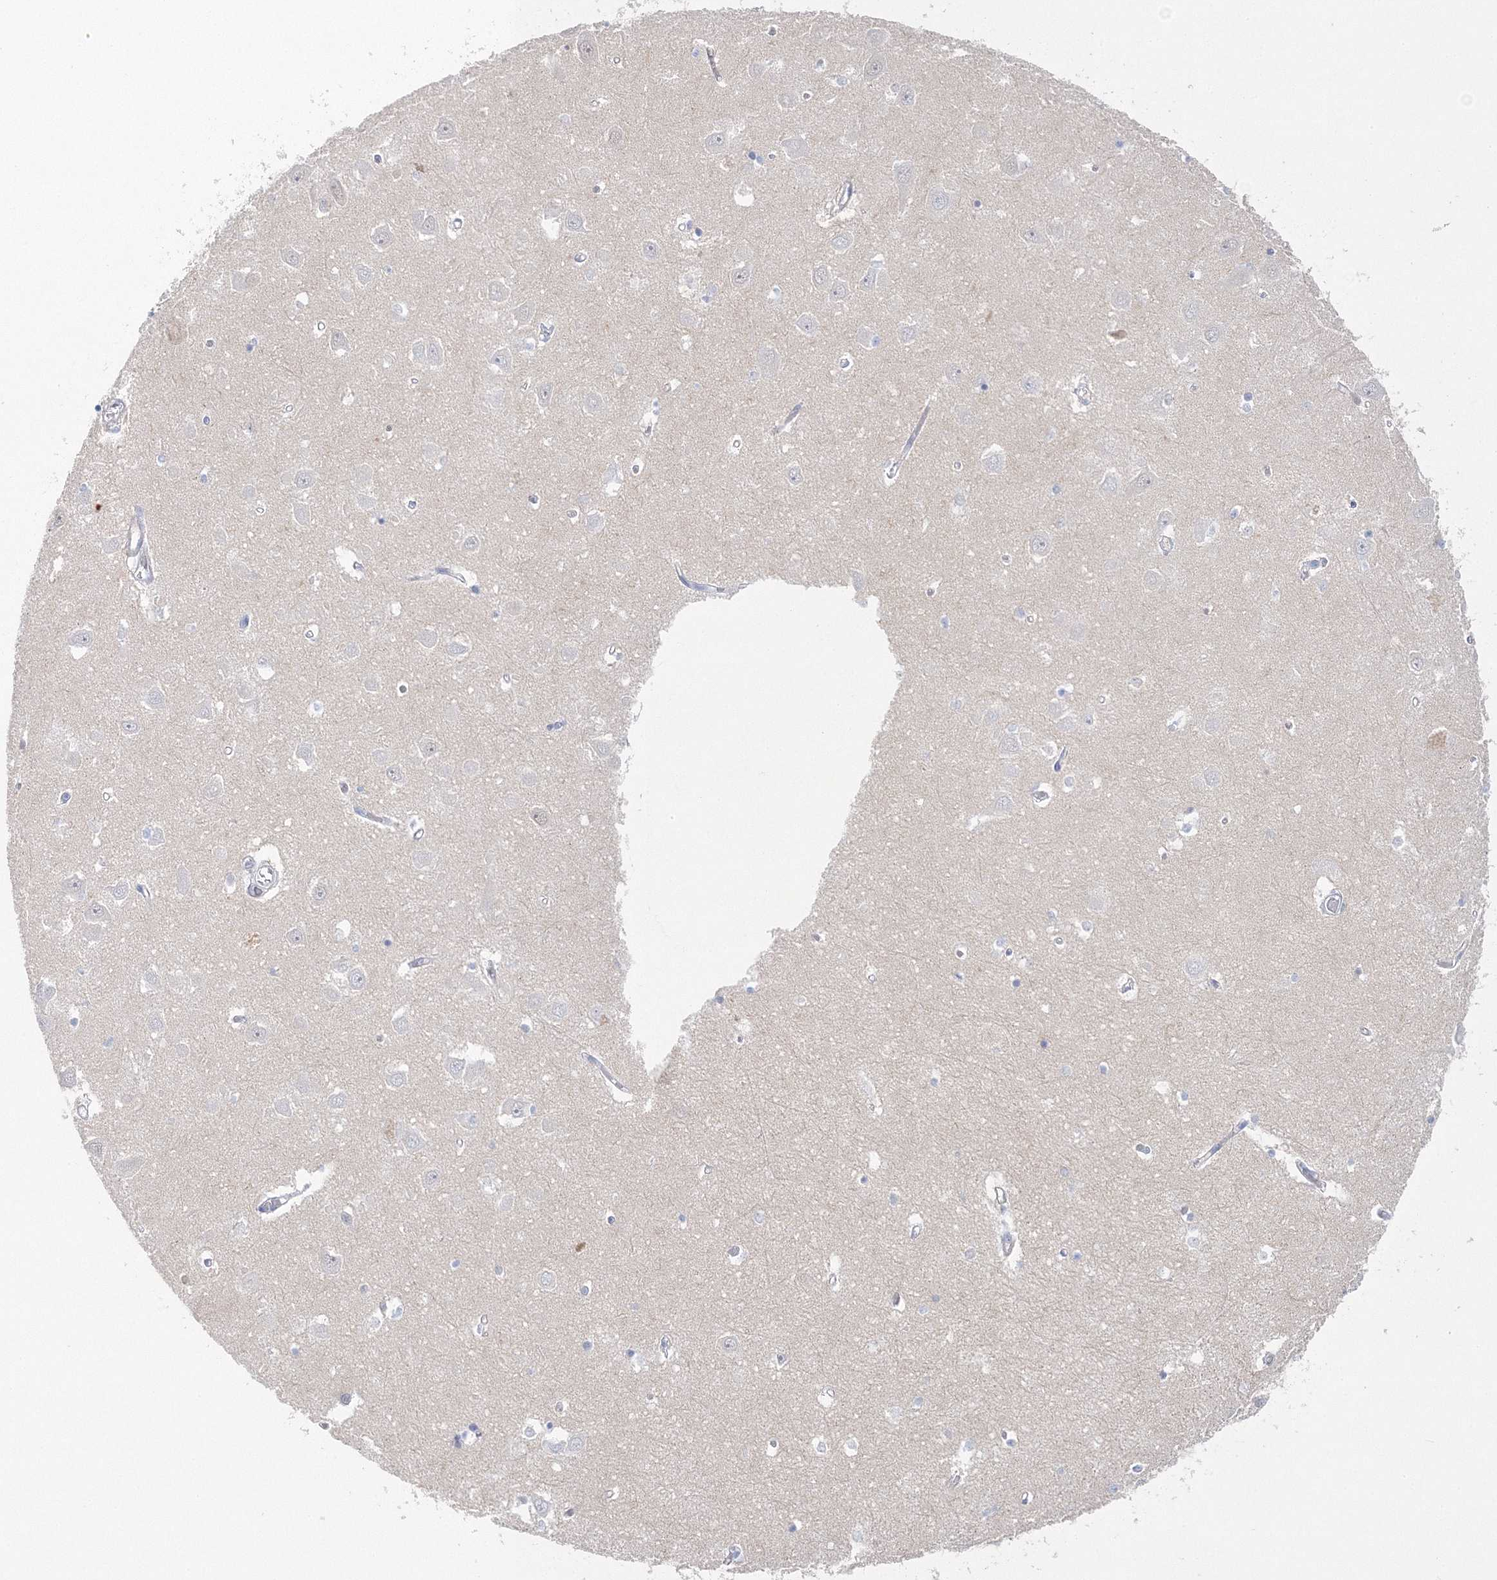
{"staining": {"intensity": "negative", "quantity": "none", "location": "none"}, "tissue": "hippocampus", "cell_type": "Glial cells", "image_type": "normal", "snomed": [{"axis": "morphology", "description": "Normal tissue, NOS"}, {"axis": "topography", "description": "Hippocampus"}], "caption": "This is a histopathology image of IHC staining of unremarkable hippocampus, which shows no expression in glial cells.", "gene": "HMGCS1", "patient": {"sex": "male", "age": 70}}